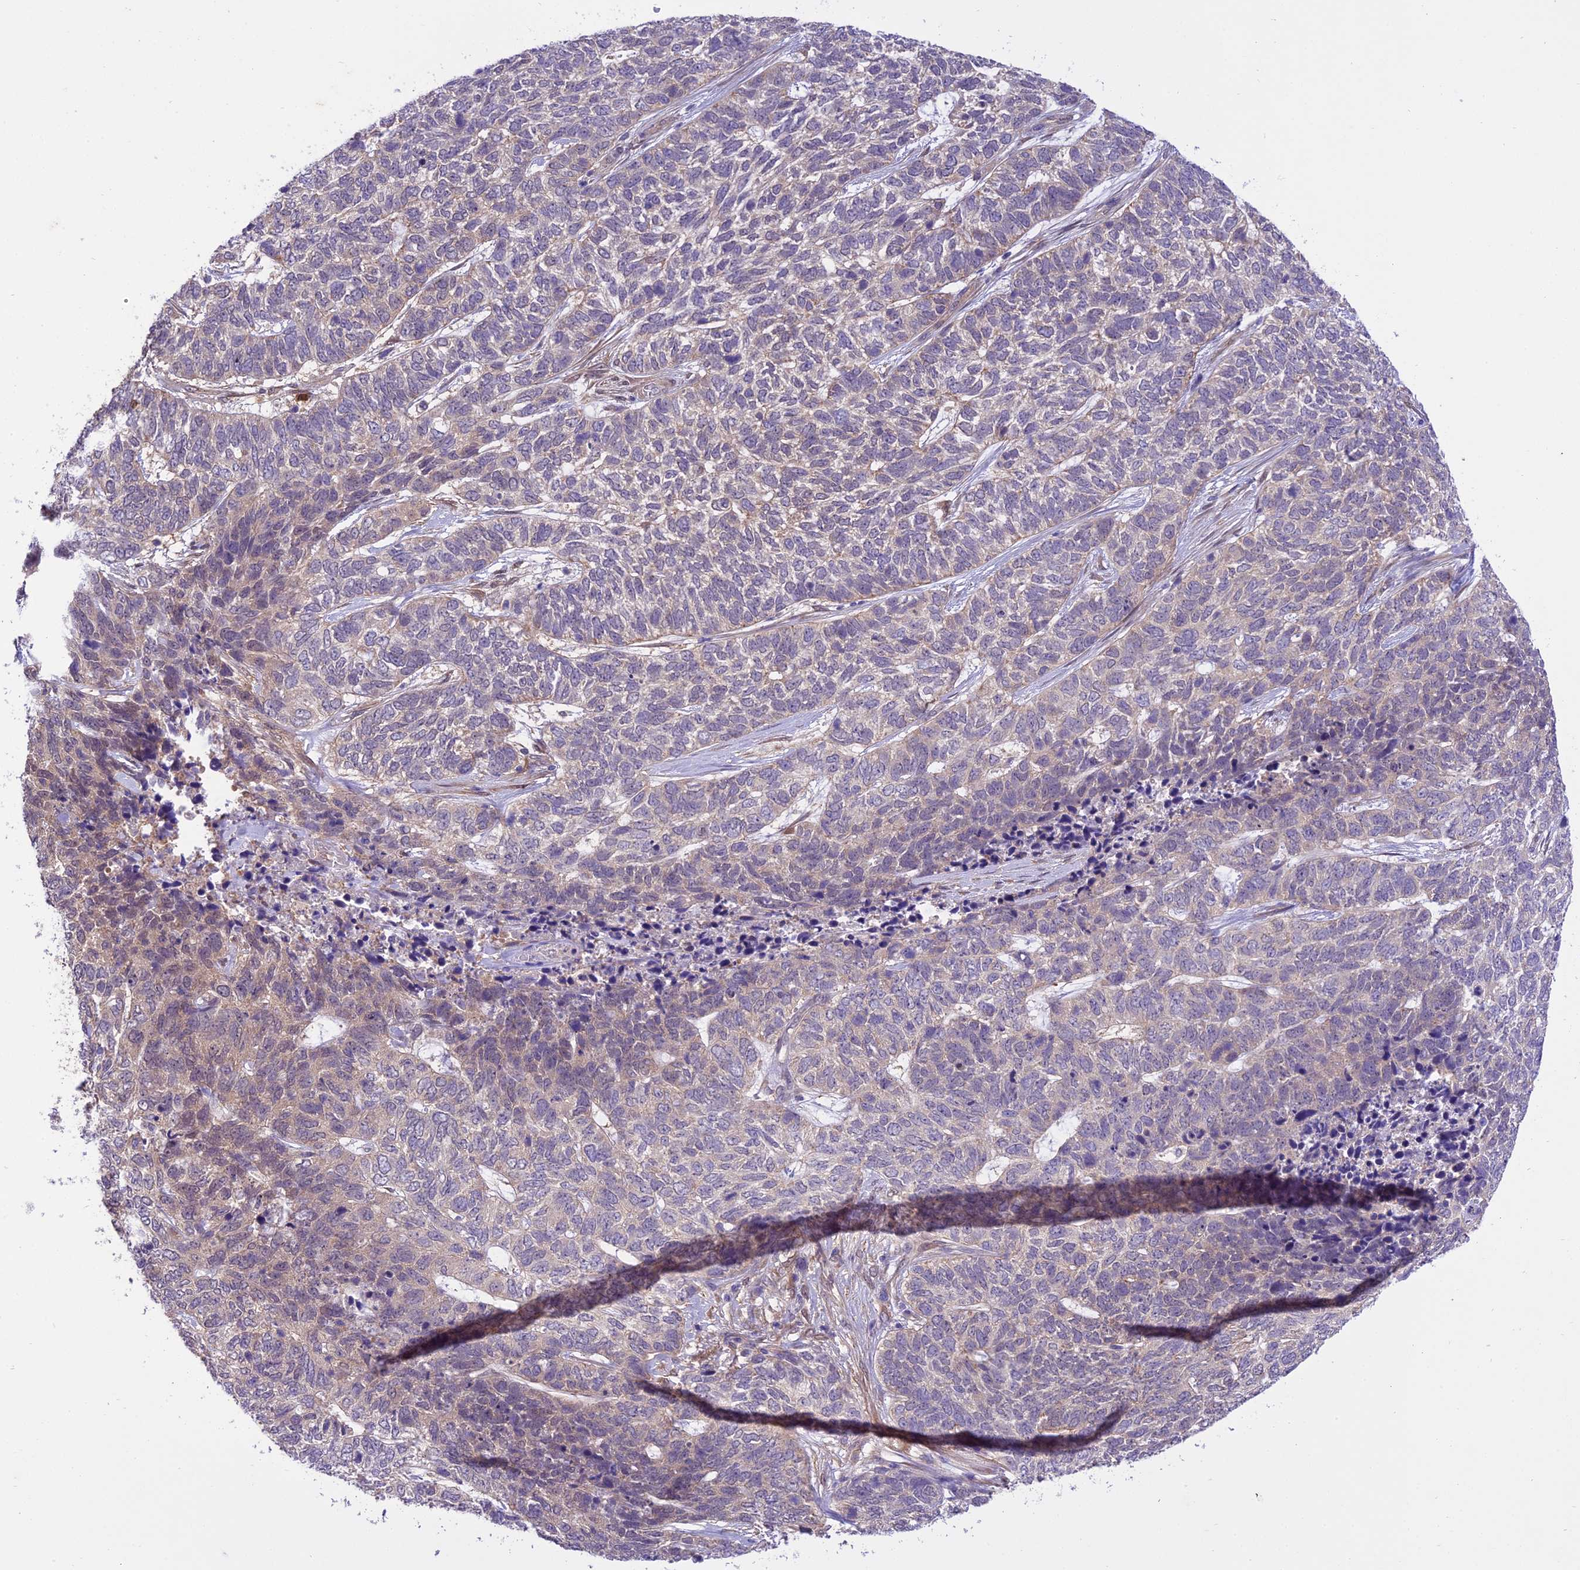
{"staining": {"intensity": "weak", "quantity": "<25%", "location": "cytoplasmic/membranous"}, "tissue": "skin cancer", "cell_type": "Tumor cells", "image_type": "cancer", "snomed": [{"axis": "morphology", "description": "Basal cell carcinoma"}, {"axis": "topography", "description": "Skin"}], "caption": "IHC of human basal cell carcinoma (skin) reveals no positivity in tumor cells.", "gene": "BORCS6", "patient": {"sex": "female", "age": 65}}